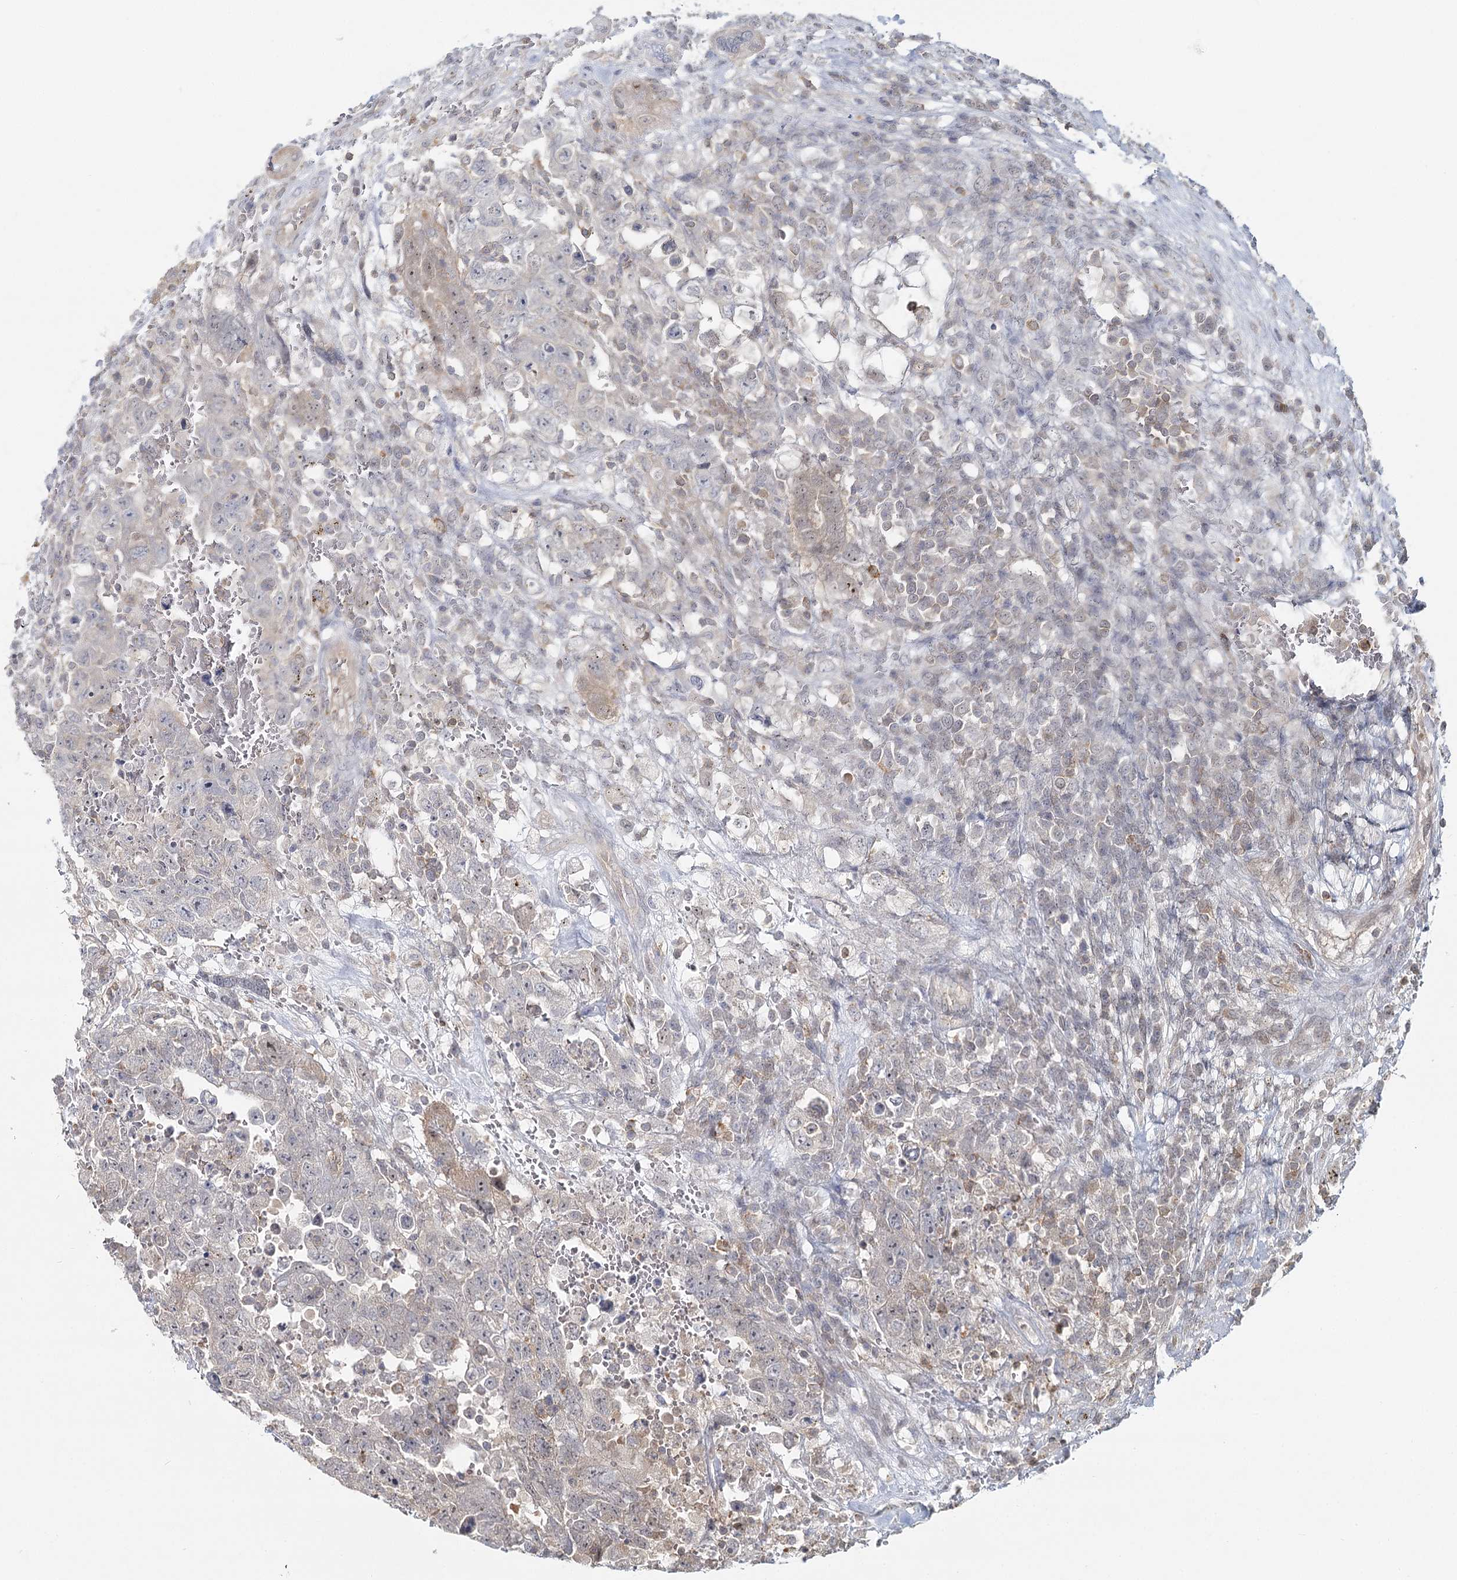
{"staining": {"intensity": "weak", "quantity": "<25%", "location": "cytoplasmic/membranous"}, "tissue": "testis cancer", "cell_type": "Tumor cells", "image_type": "cancer", "snomed": [{"axis": "morphology", "description": "Carcinoma, Embryonal, NOS"}, {"axis": "topography", "description": "Testis"}], "caption": "Micrograph shows no significant protein positivity in tumor cells of embryonal carcinoma (testis).", "gene": "FAM120B", "patient": {"sex": "male", "age": 26}}